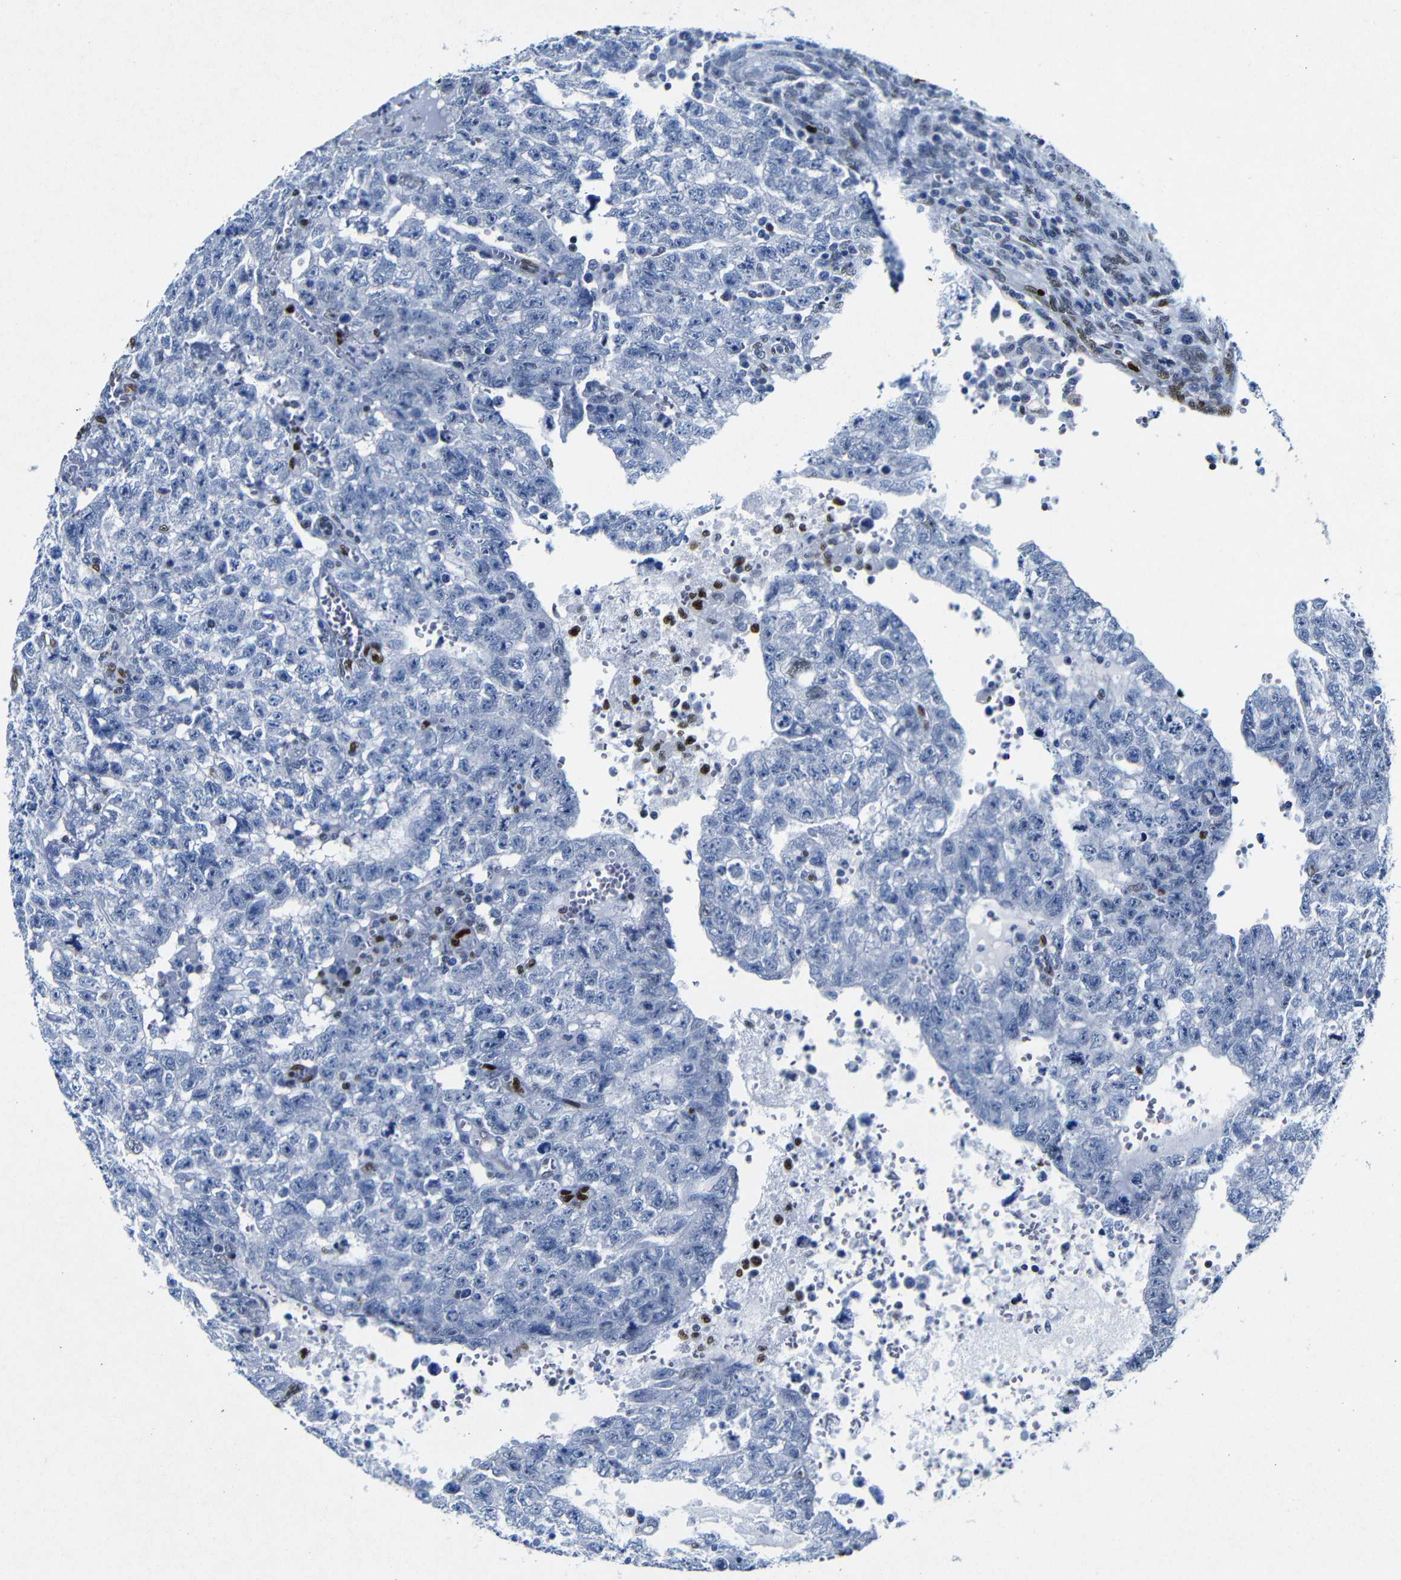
{"staining": {"intensity": "negative", "quantity": "none", "location": "none"}, "tissue": "testis cancer", "cell_type": "Tumor cells", "image_type": "cancer", "snomed": [{"axis": "morphology", "description": "Seminoma, NOS"}, {"axis": "morphology", "description": "Carcinoma, Embryonal, NOS"}, {"axis": "topography", "description": "Testis"}], "caption": "An immunohistochemistry (IHC) image of testis cancer (embryonal carcinoma) is shown. There is no staining in tumor cells of testis cancer (embryonal carcinoma). Nuclei are stained in blue.", "gene": "FOSL2", "patient": {"sex": "male", "age": 38}}